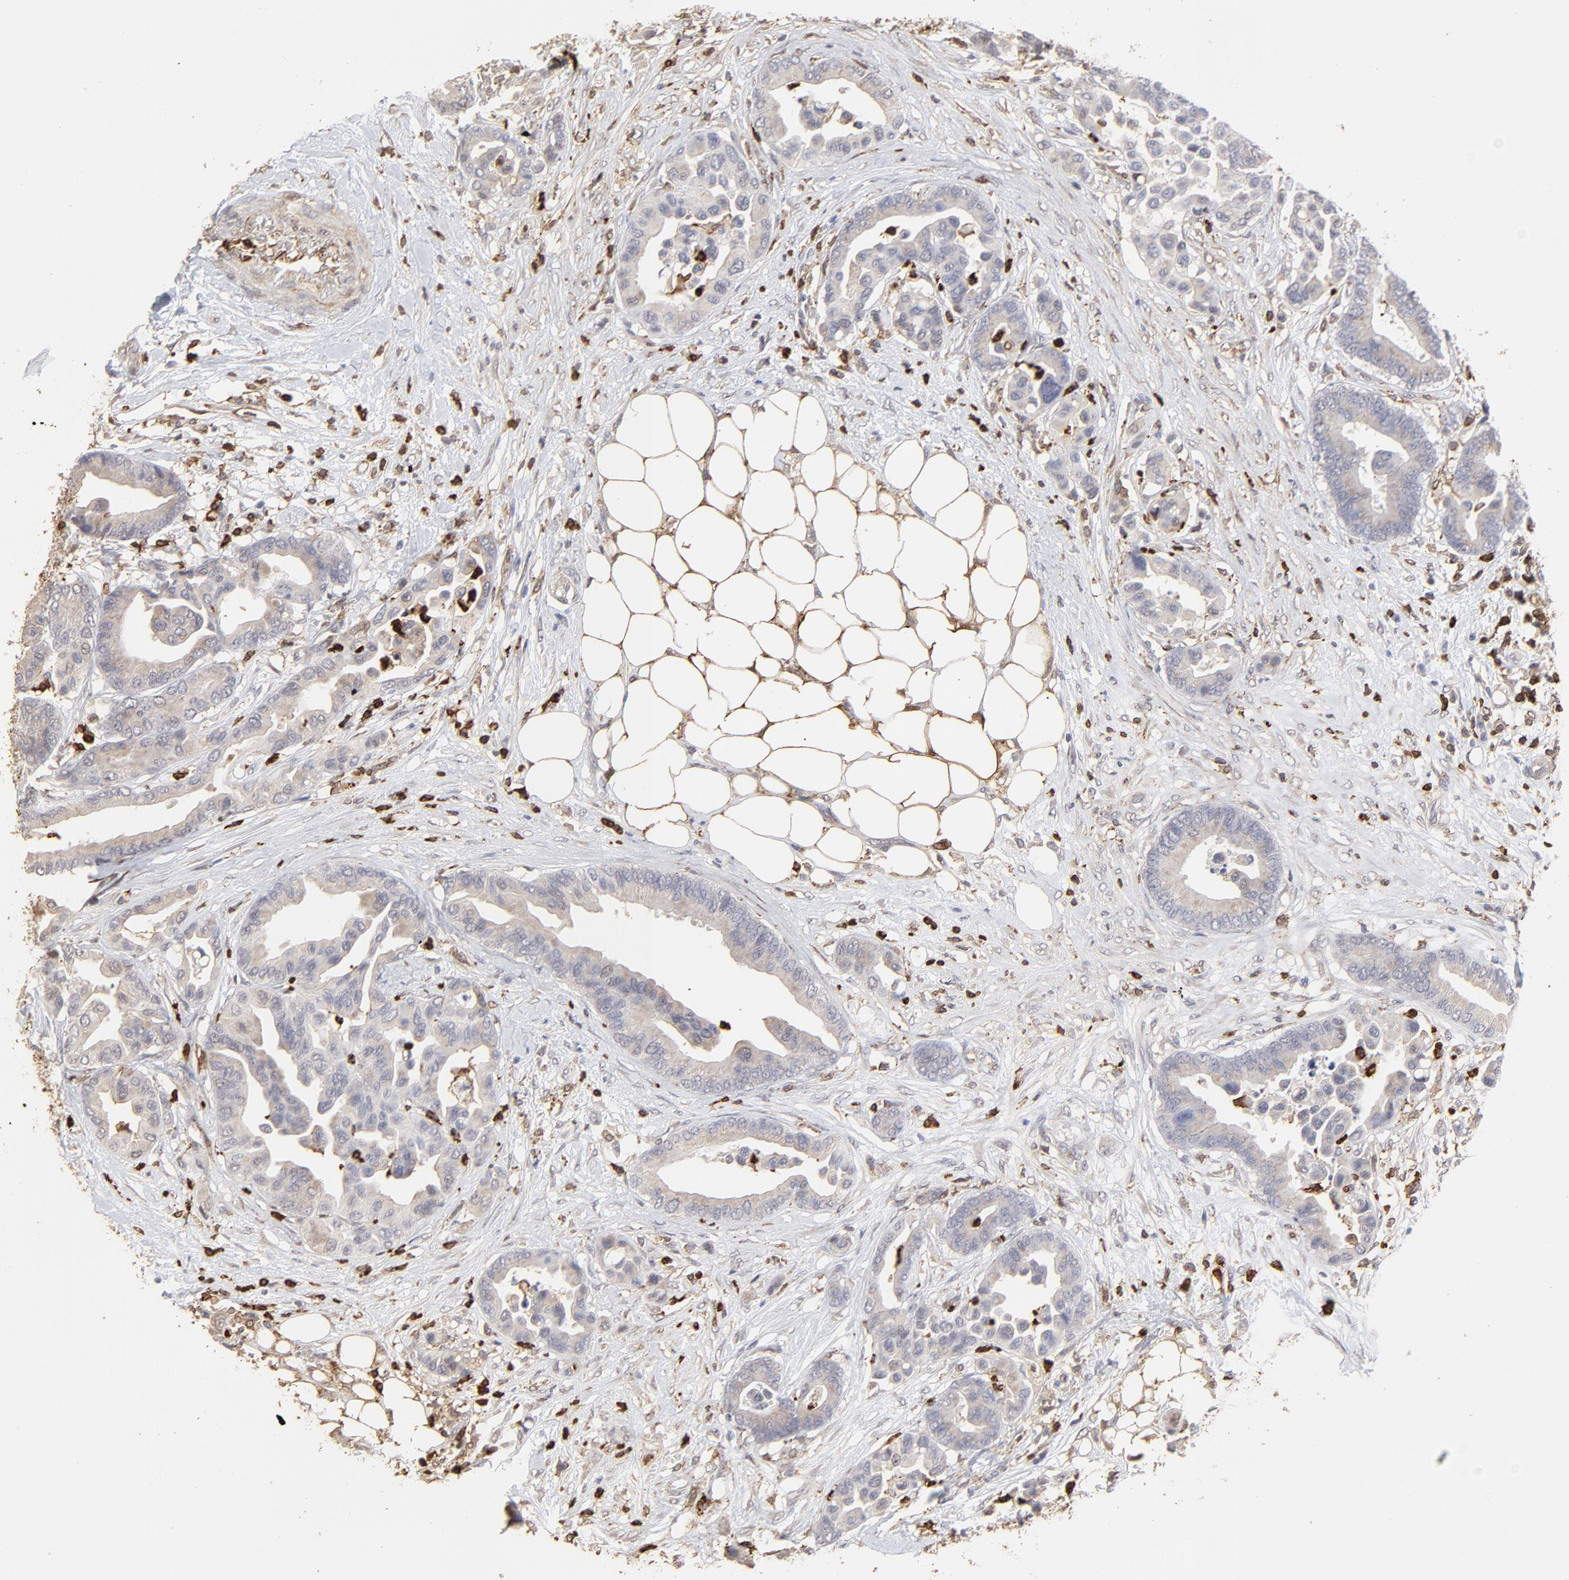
{"staining": {"intensity": "weak", "quantity": "25%-75%", "location": "cytoplasmic/membranous"}, "tissue": "colorectal cancer", "cell_type": "Tumor cells", "image_type": "cancer", "snomed": [{"axis": "morphology", "description": "Adenocarcinoma, NOS"}, {"axis": "topography", "description": "Colon"}], "caption": "There is low levels of weak cytoplasmic/membranous expression in tumor cells of adenocarcinoma (colorectal), as demonstrated by immunohistochemical staining (brown color).", "gene": "SLC6A14", "patient": {"sex": "male", "age": 82}}